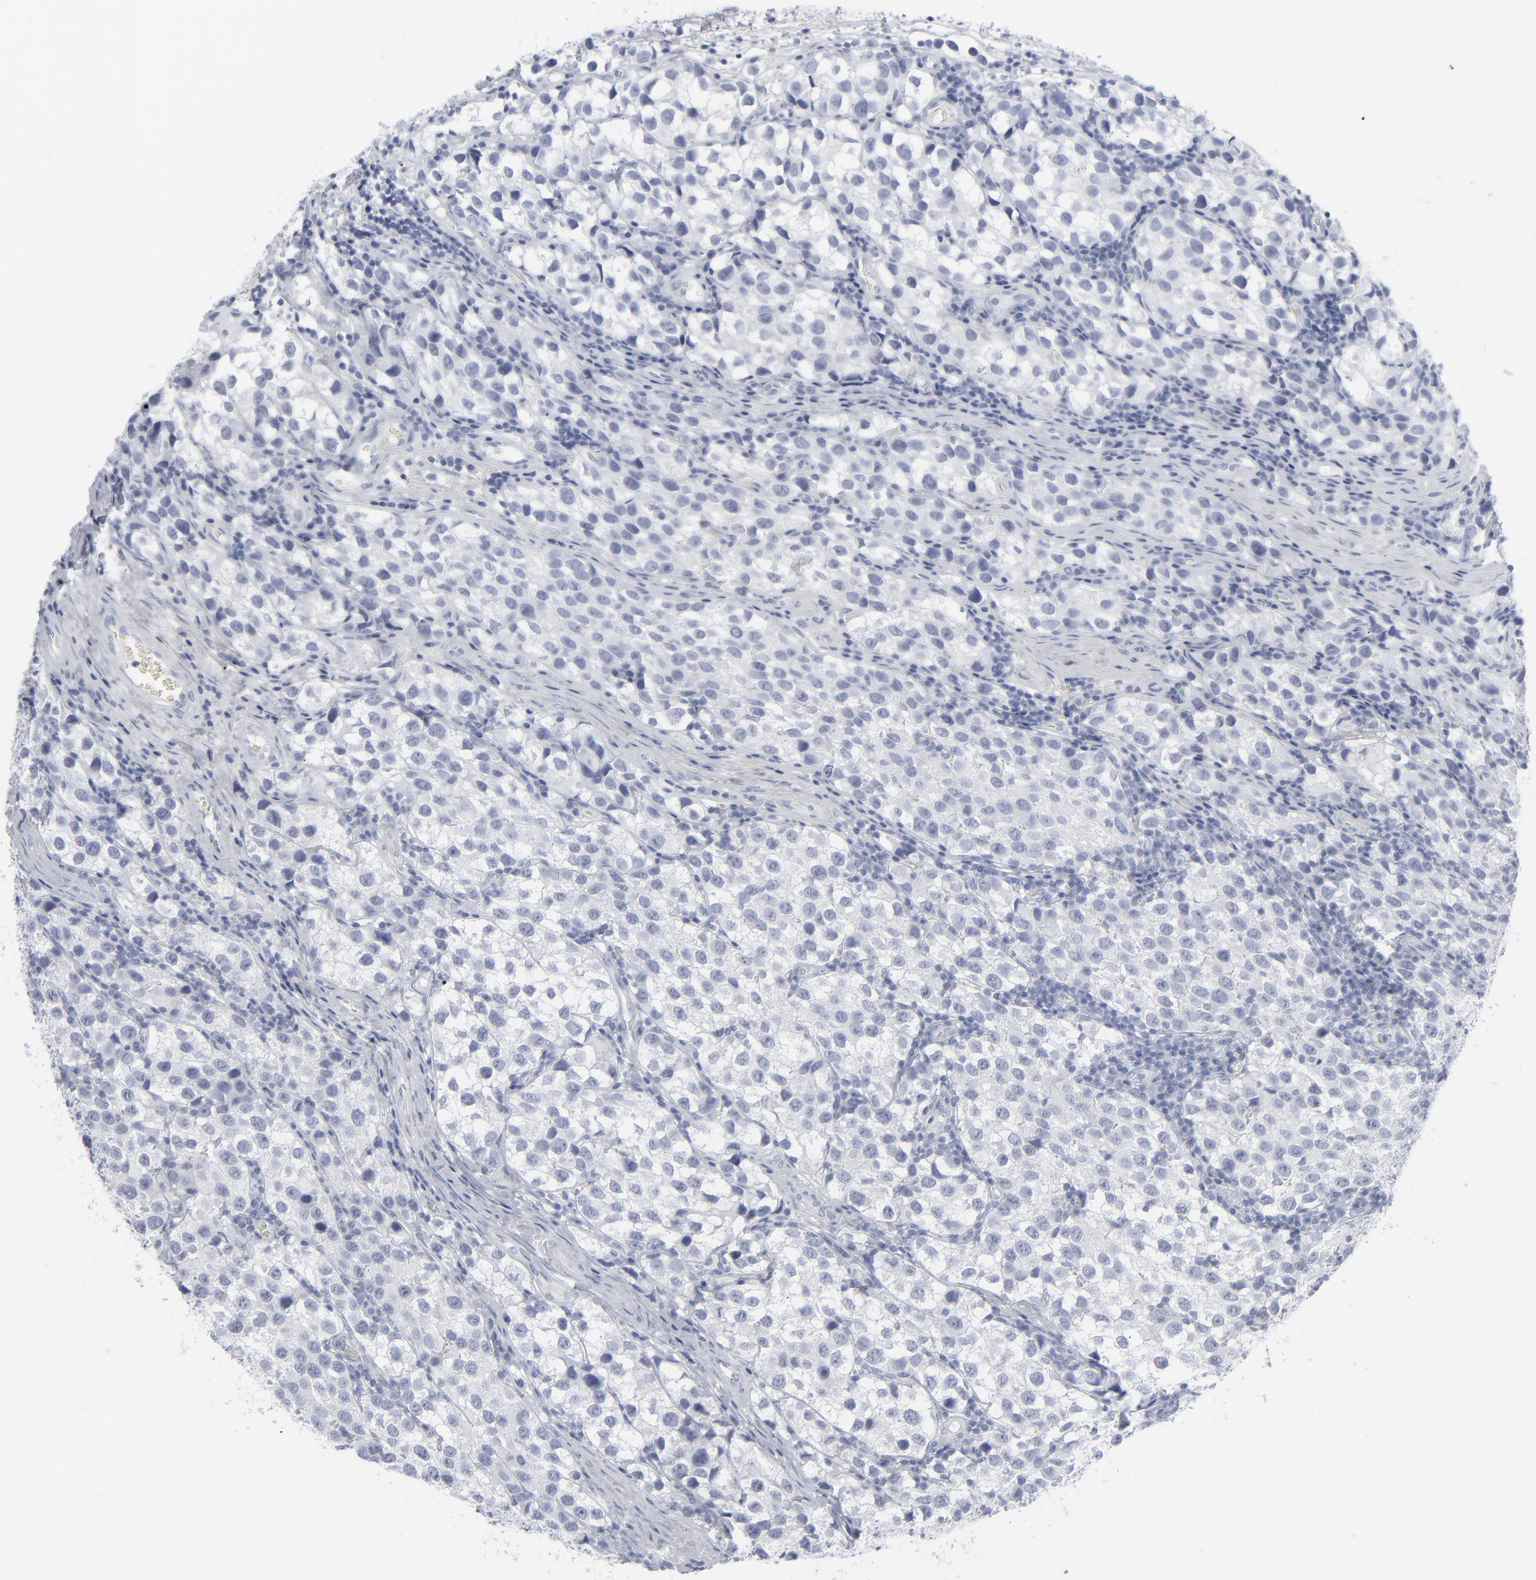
{"staining": {"intensity": "negative", "quantity": "none", "location": "none"}, "tissue": "testis cancer", "cell_type": "Tumor cells", "image_type": "cancer", "snomed": [{"axis": "morphology", "description": "Seminoma, NOS"}, {"axis": "topography", "description": "Testis"}], "caption": "Immunohistochemistry (IHC) image of testis cancer stained for a protein (brown), which displays no positivity in tumor cells.", "gene": "MSLN", "patient": {"sex": "male", "age": 39}}